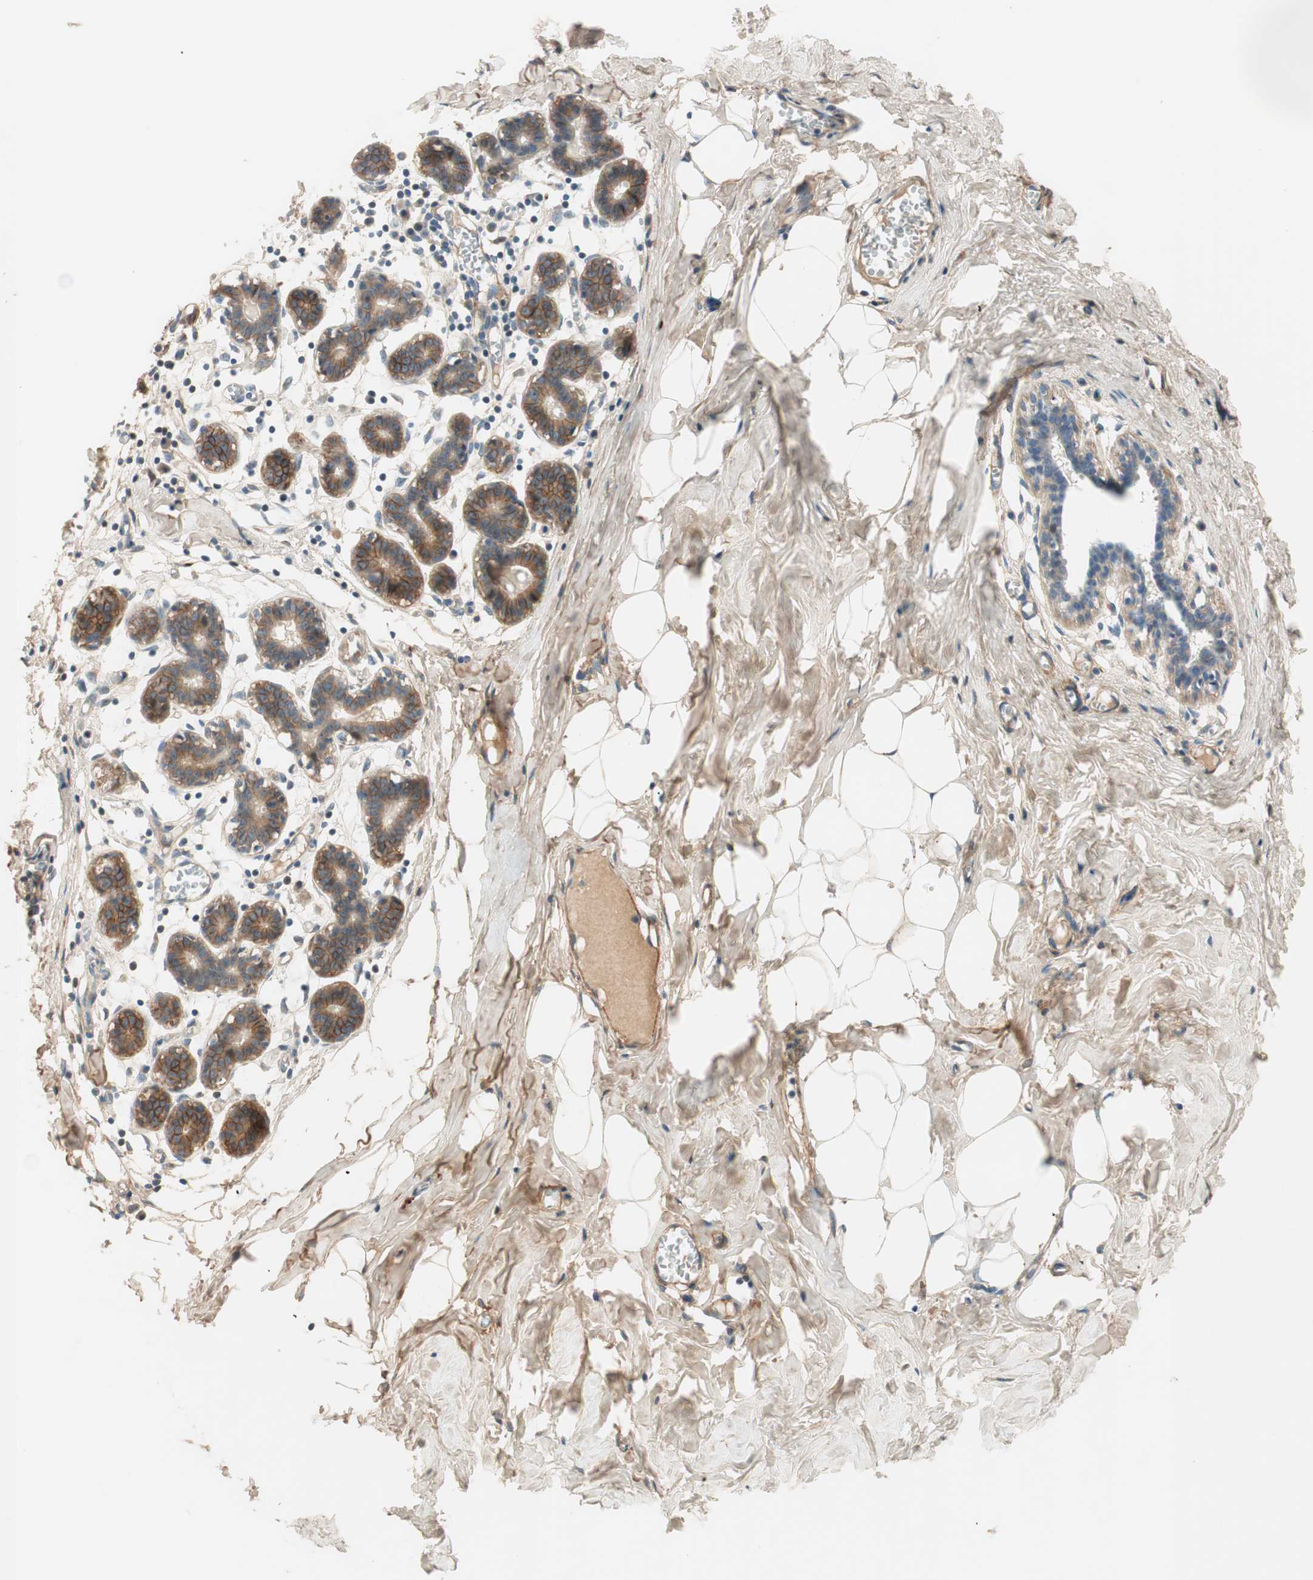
{"staining": {"intensity": "weak", "quantity": ">75%", "location": "cytoplasmic/membranous"}, "tissue": "breast", "cell_type": "Adipocytes", "image_type": "normal", "snomed": [{"axis": "morphology", "description": "Normal tissue, NOS"}, {"axis": "topography", "description": "Breast"}], "caption": "A photomicrograph of breast stained for a protein exhibits weak cytoplasmic/membranous brown staining in adipocytes. The staining was performed using DAB (3,3'-diaminobenzidine), with brown indicating positive protein expression. Nuclei are stained blue with hematoxylin.", "gene": "EPHA6", "patient": {"sex": "female", "age": 27}}